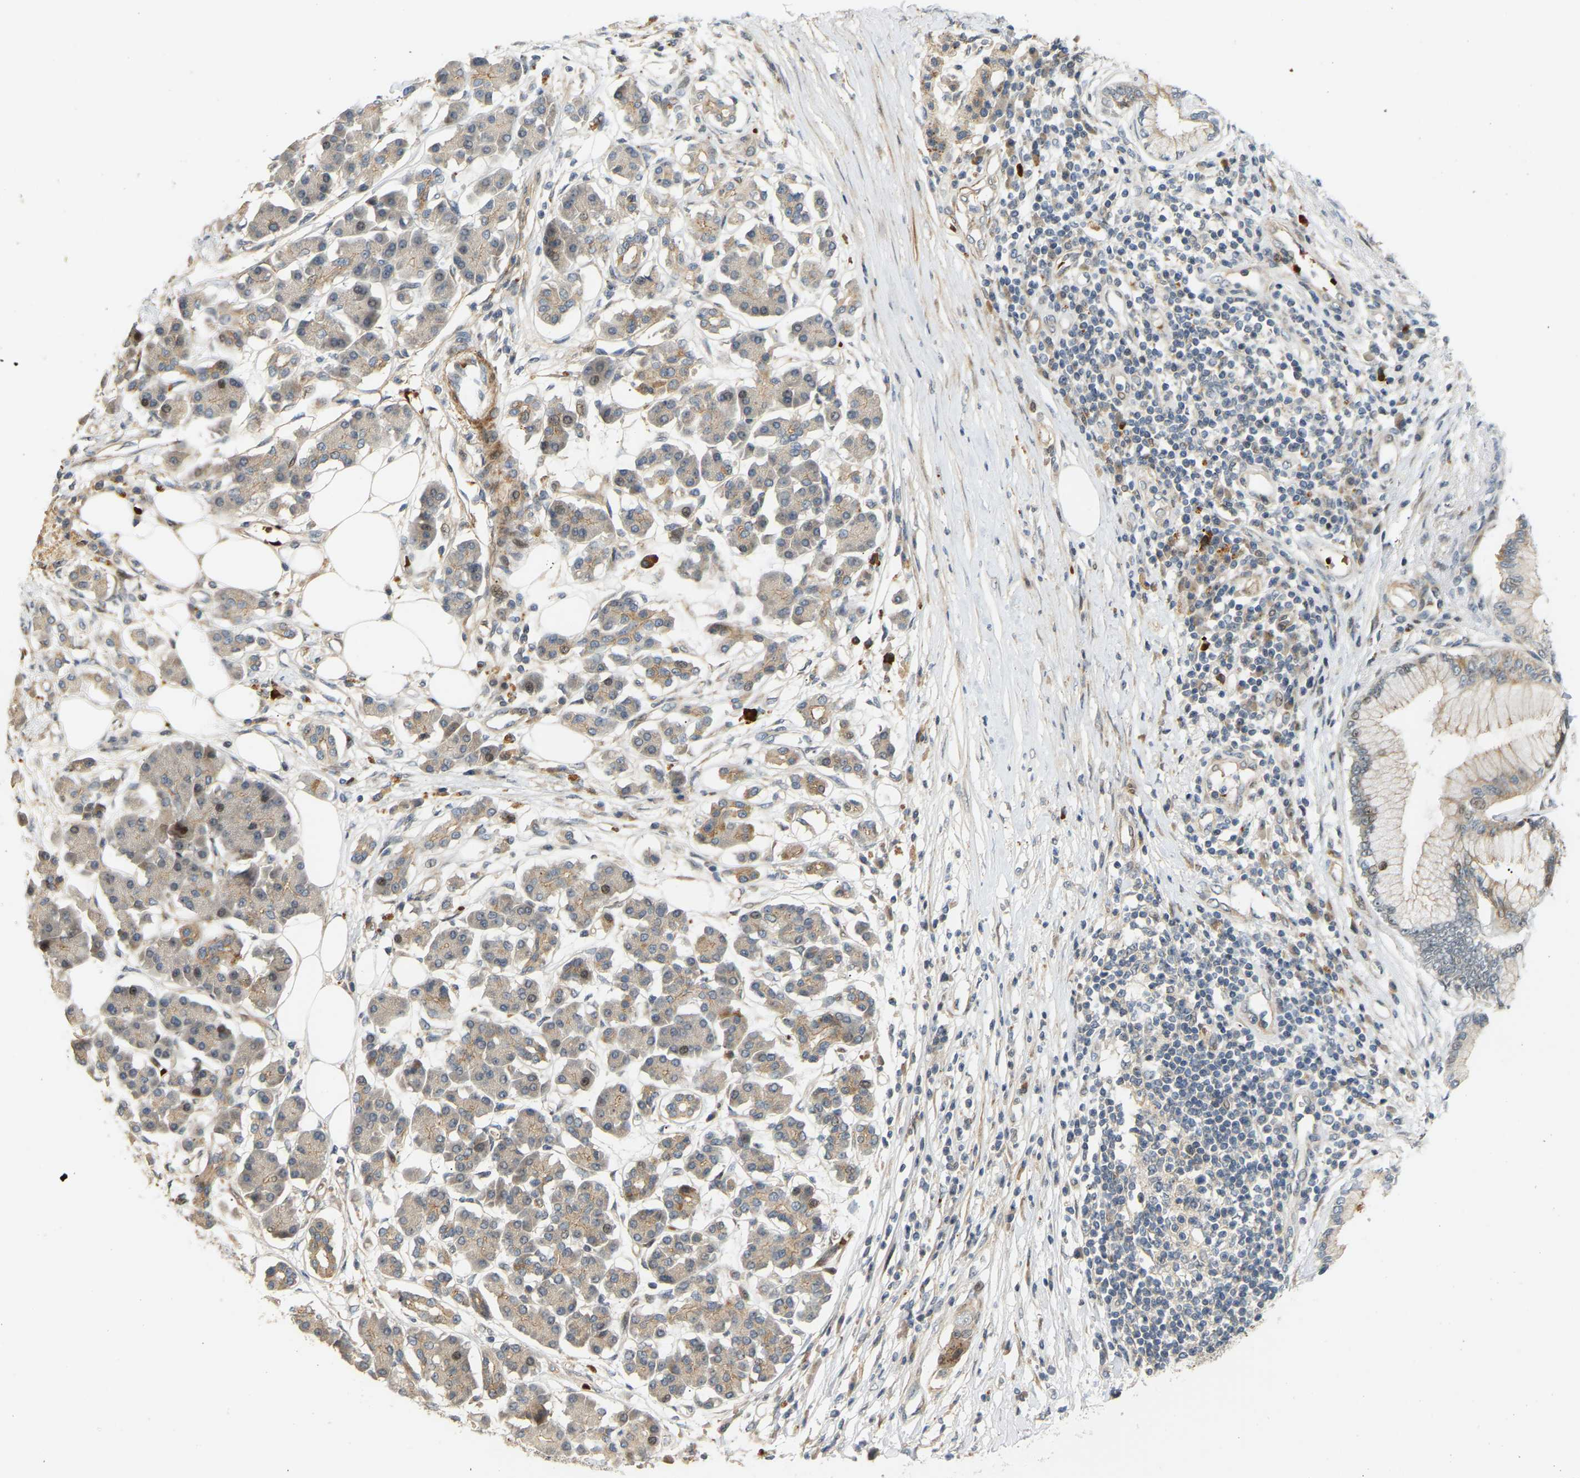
{"staining": {"intensity": "moderate", "quantity": "25%-75%", "location": "cytoplasmic/membranous"}, "tissue": "pancreatic cancer", "cell_type": "Tumor cells", "image_type": "cancer", "snomed": [{"axis": "morphology", "description": "Adenocarcinoma, NOS"}, {"axis": "topography", "description": "Pancreas"}], "caption": "Human adenocarcinoma (pancreatic) stained with a brown dye exhibits moderate cytoplasmic/membranous positive expression in approximately 25%-75% of tumor cells.", "gene": "POGLUT2", "patient": {"sex": "male", "age": 77}}